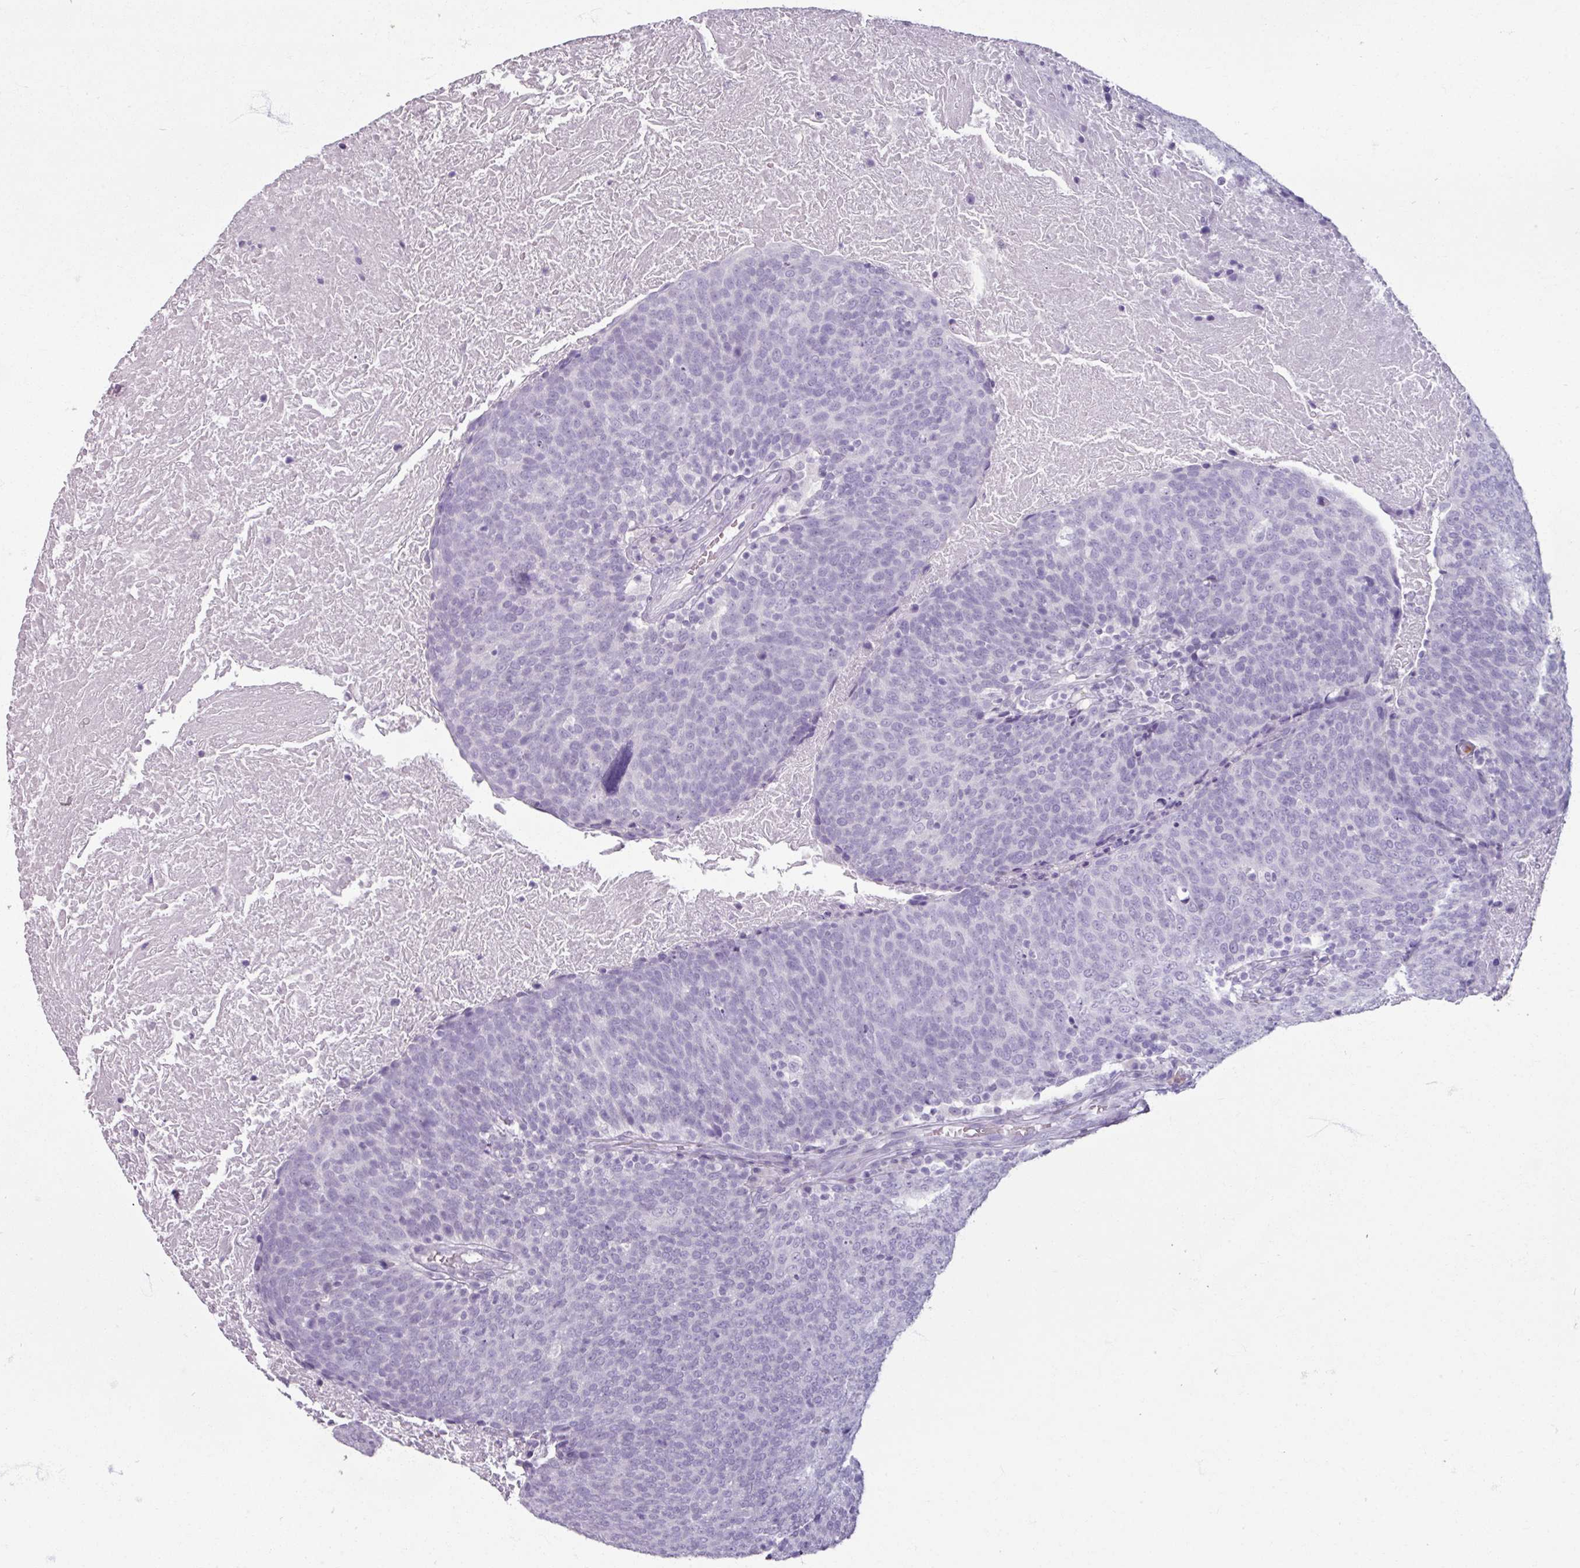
{"staining": {"intensity": "negative", "quantity": "none", "location": "none"}, "tissue": "head and neck cancer", "cell_type": "Tumor cells", "image_type": "cancer", "snomed": [{"axis": "morphology", "description": "Squamous cell carcinoma, NOS"}, {"axis": "morphology", "description": "Squamous cell carcinoma, metastatic, NOS"}, {"axis": "topography", "description": "Lymph node"}, {"axis": "topography", "description": "Head-Neck"}], "caption": "Immunohistochemistry micrograph of head and neck squamous cell carcinoma stained for a protein (brown), which exhibits no staining in tumor cells.", "gene": "ARG1", "patient": {"sex": "male", "age": 62}}